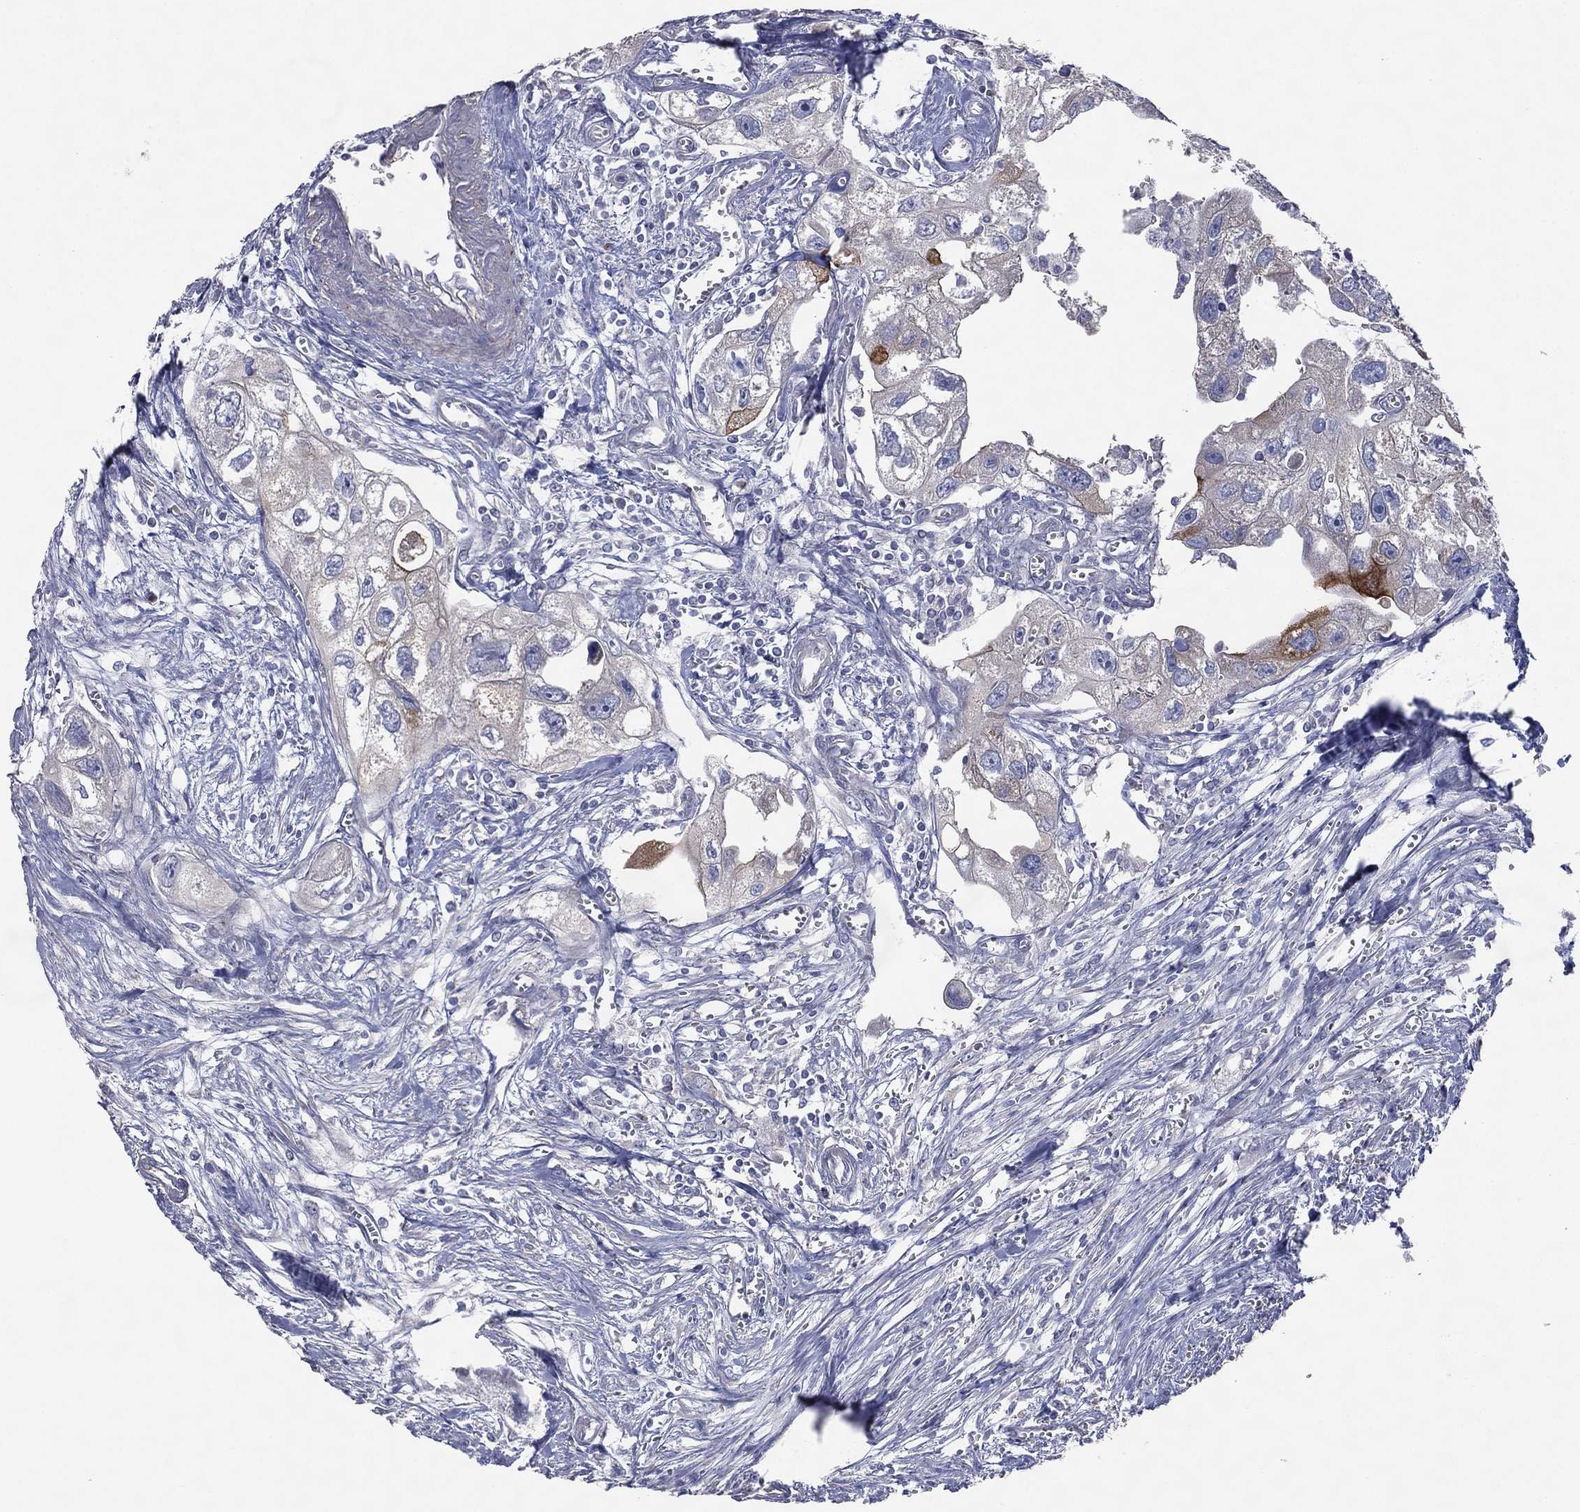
{"staining": {"intensity": "negative", "quantity": "none", "location": "none"}, "tissue": "urothelial cancer", "cell_type": "Tumor cells", "image_type": "cancer", "snomed": [{"axis": "morphology", "description": "Urothelial carcinoma, High grade"}, {"axis": "topography", "description": "Urinary bladder"}], "caption": "Tumor cells are negative for protein expression in human urothelial carcinoma (high-grade). Nuclei are stained in blue.", "gene": "ATP8A2", "patient": {"sex": "male", "age": 59}}